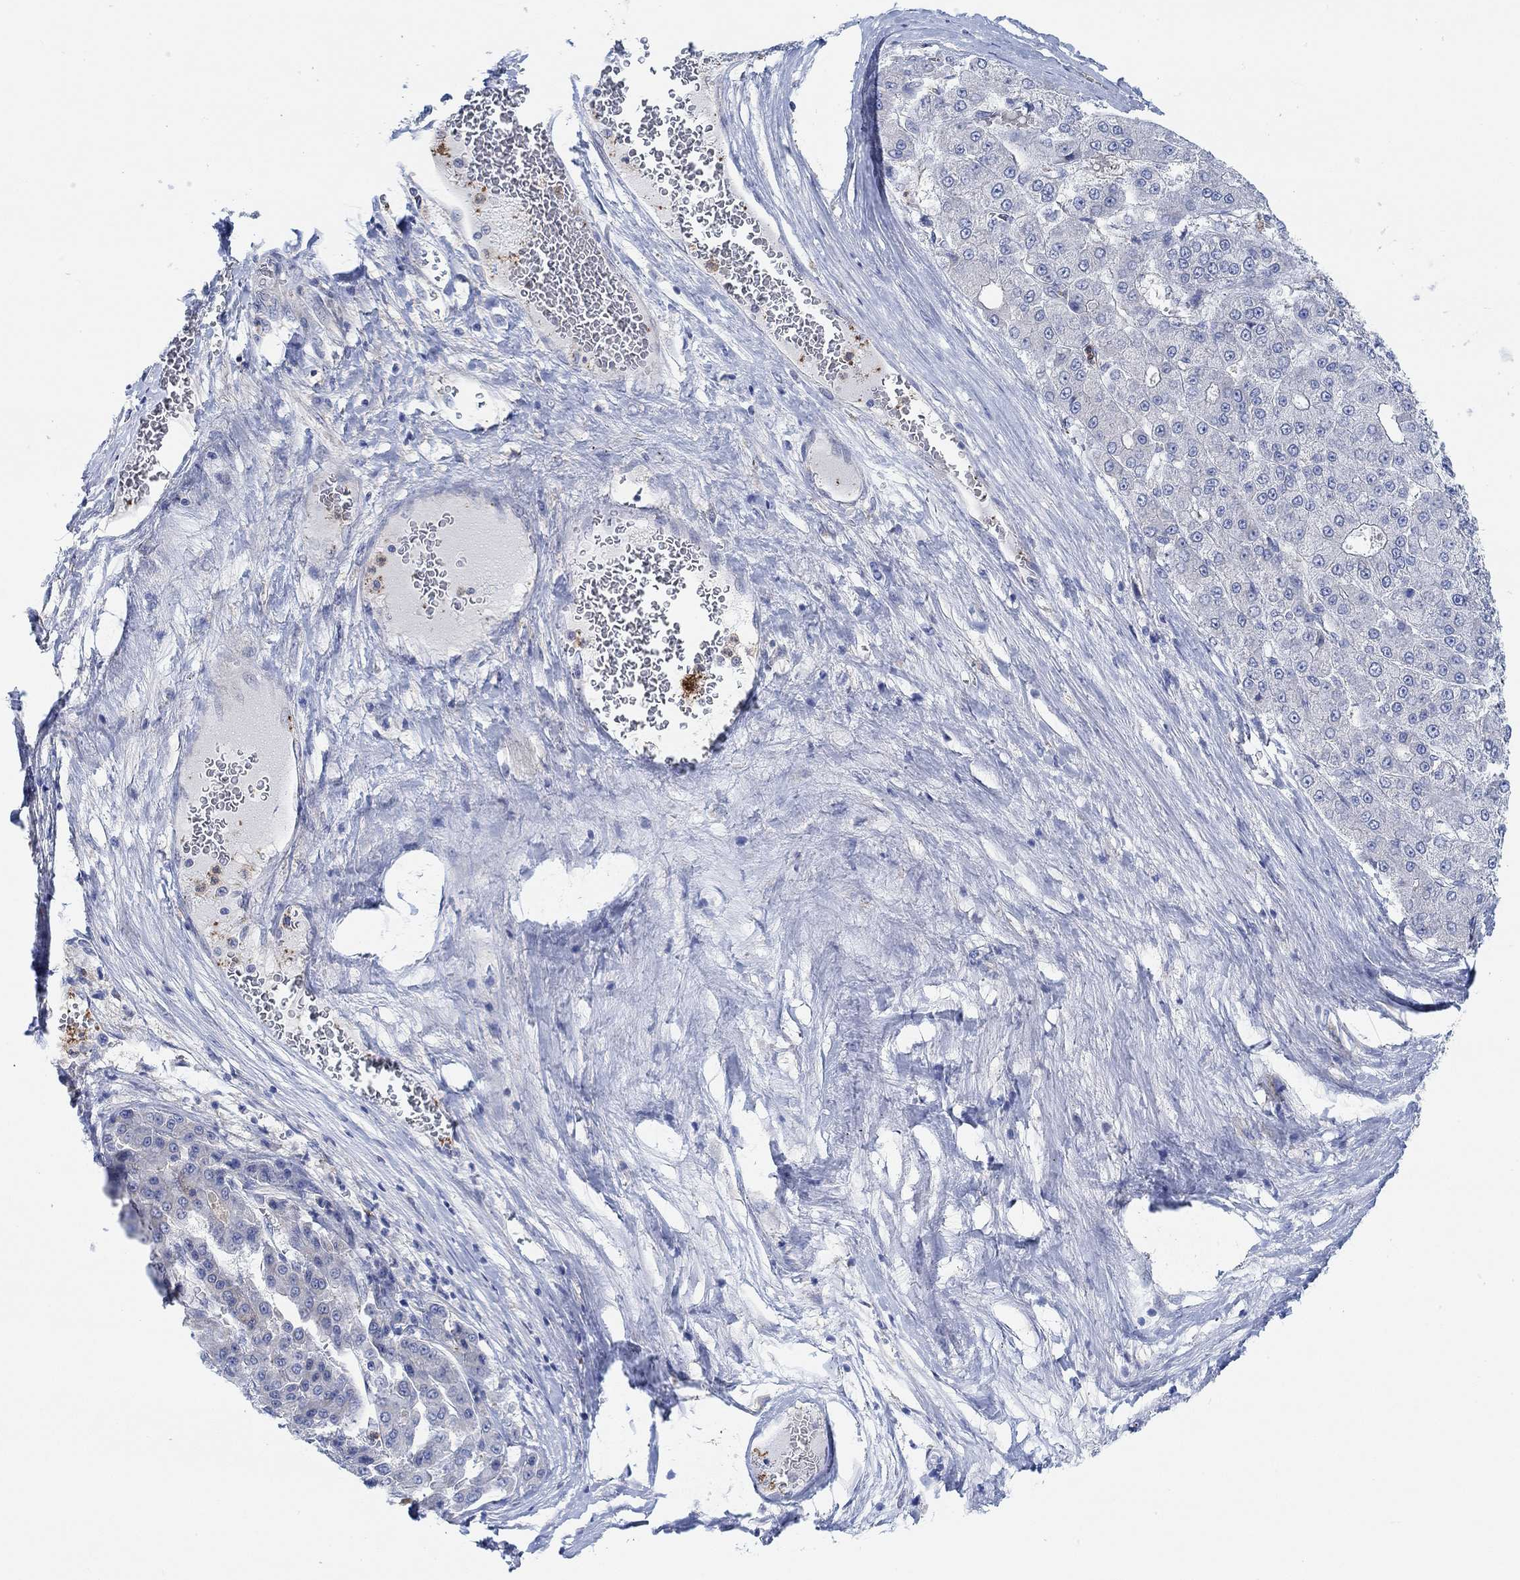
{"staining": {"intensity": "negative", "quantity": "none", "location": "none"}, "tissue": "liver cancer", "cell_type": "Tumor cells", "image_type": "cancer", "snomed": [{"axis": "morphology", "description": "Carcinoma, Hepatocellular, NOS"}, {"axis": "topography", "description": "Liver"}], "caption": "DAB (3,3'-diaminobenzidine) immunohistochemical staining of human liver cancer (hepatocellular carcinoma) exhibits no significant expression in tumor cells.", "gene": "PMFBP1", "patient": {"sex": "male", "age": 70}}